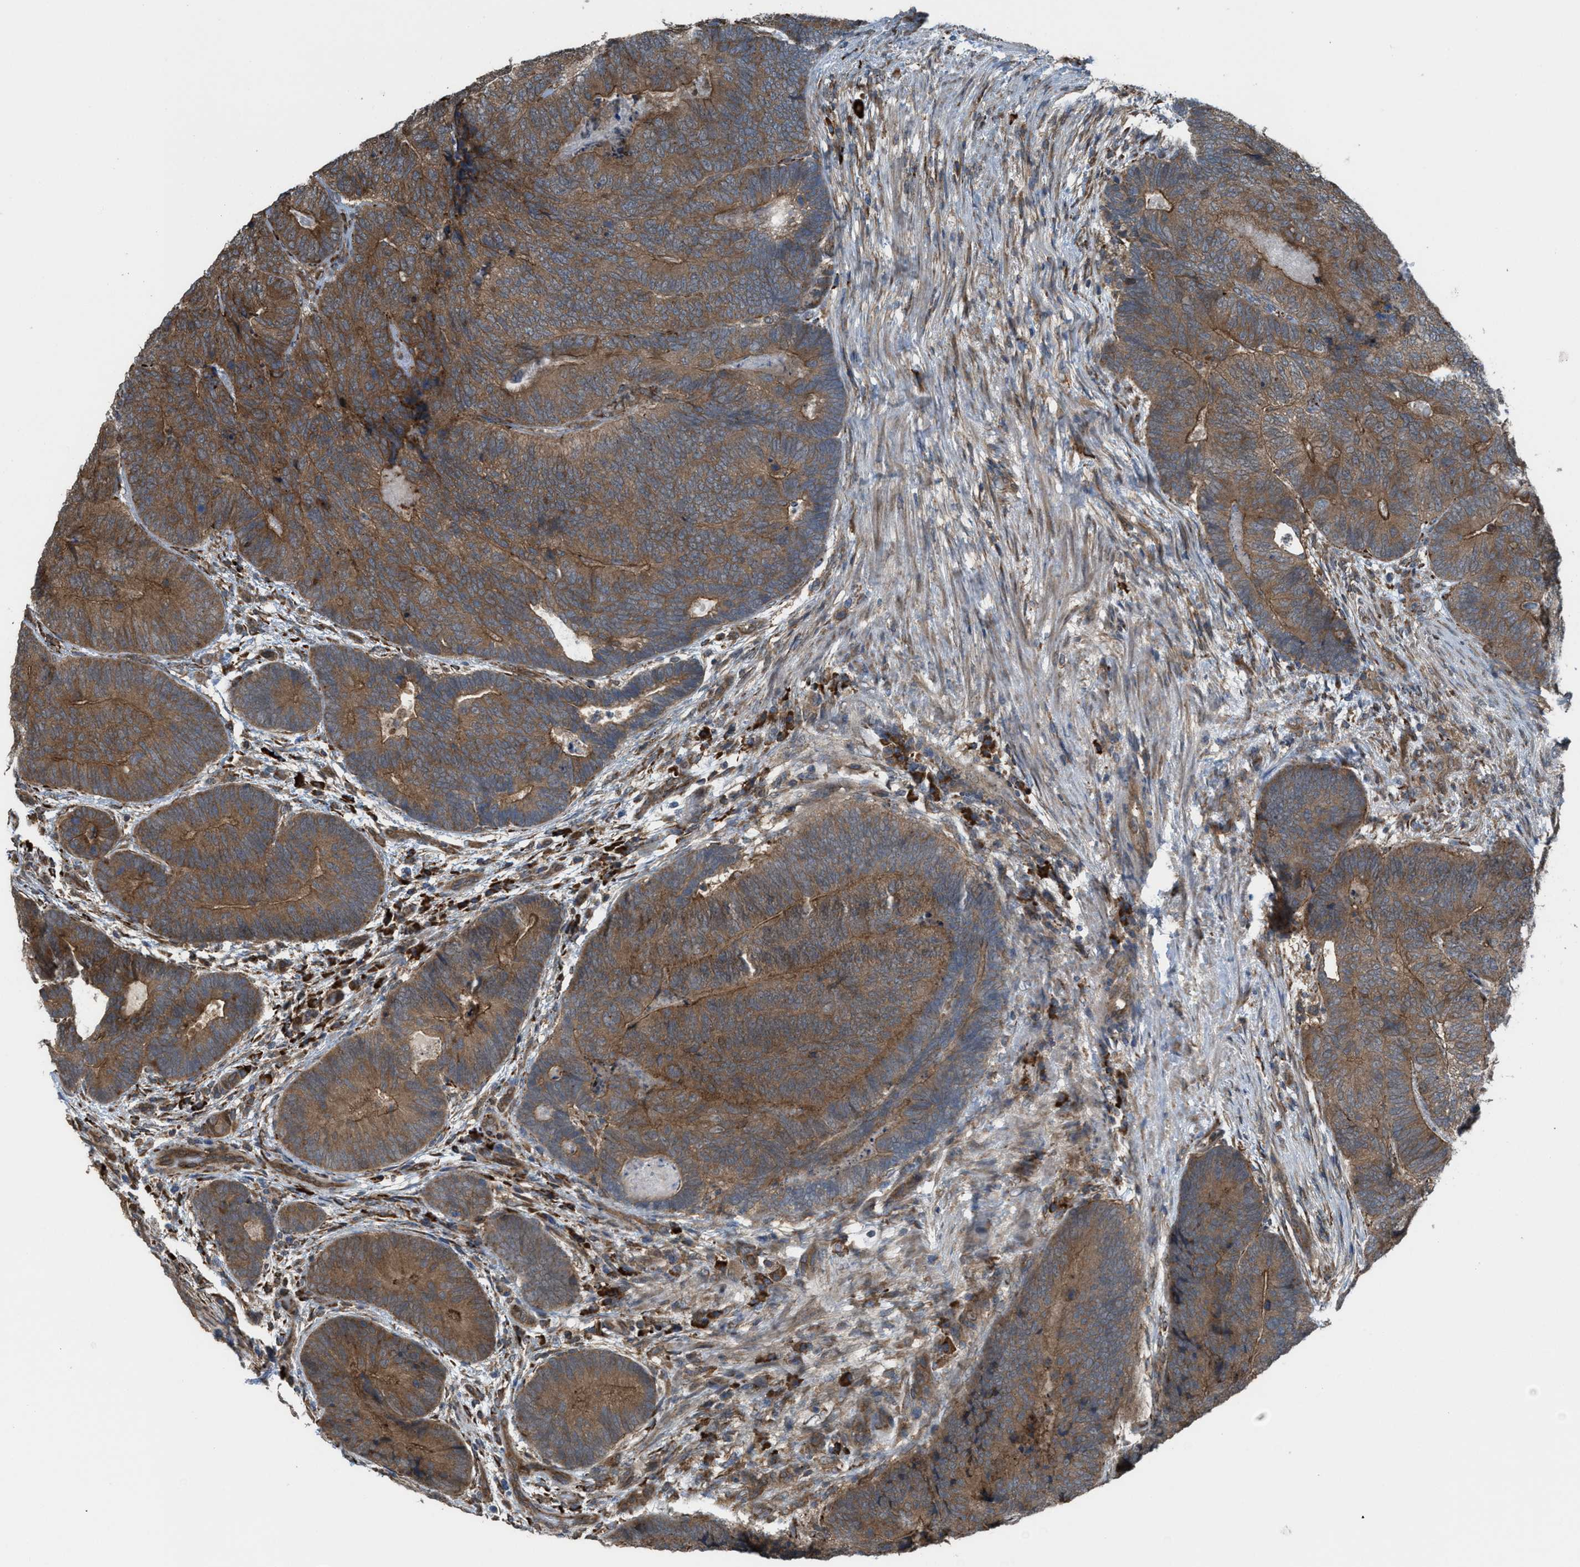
{"staining": {"intensity": "moderate", "quantity": ">75%", "location": "cytoplasmic/membranous"}, "tissue": "colorectal cancer", "cell_type": "Tumor cells", "image_type": "cancer", "snomed": [{"axis": "morphology", "description": "Adenocarcinoma, NOS"}, {"axis": "topography", "description": "Colon"}], "caption": "This image exhibits colorectal adenocarcinoma stained with IHC to label a protein in brown. The cytoplasmic/membranous of tumor cells show moderate positivity for the protein. Nuclei are counter-stained blue.", "gene": "PLAA", "patient": {"sex": "female", "age": 67}}